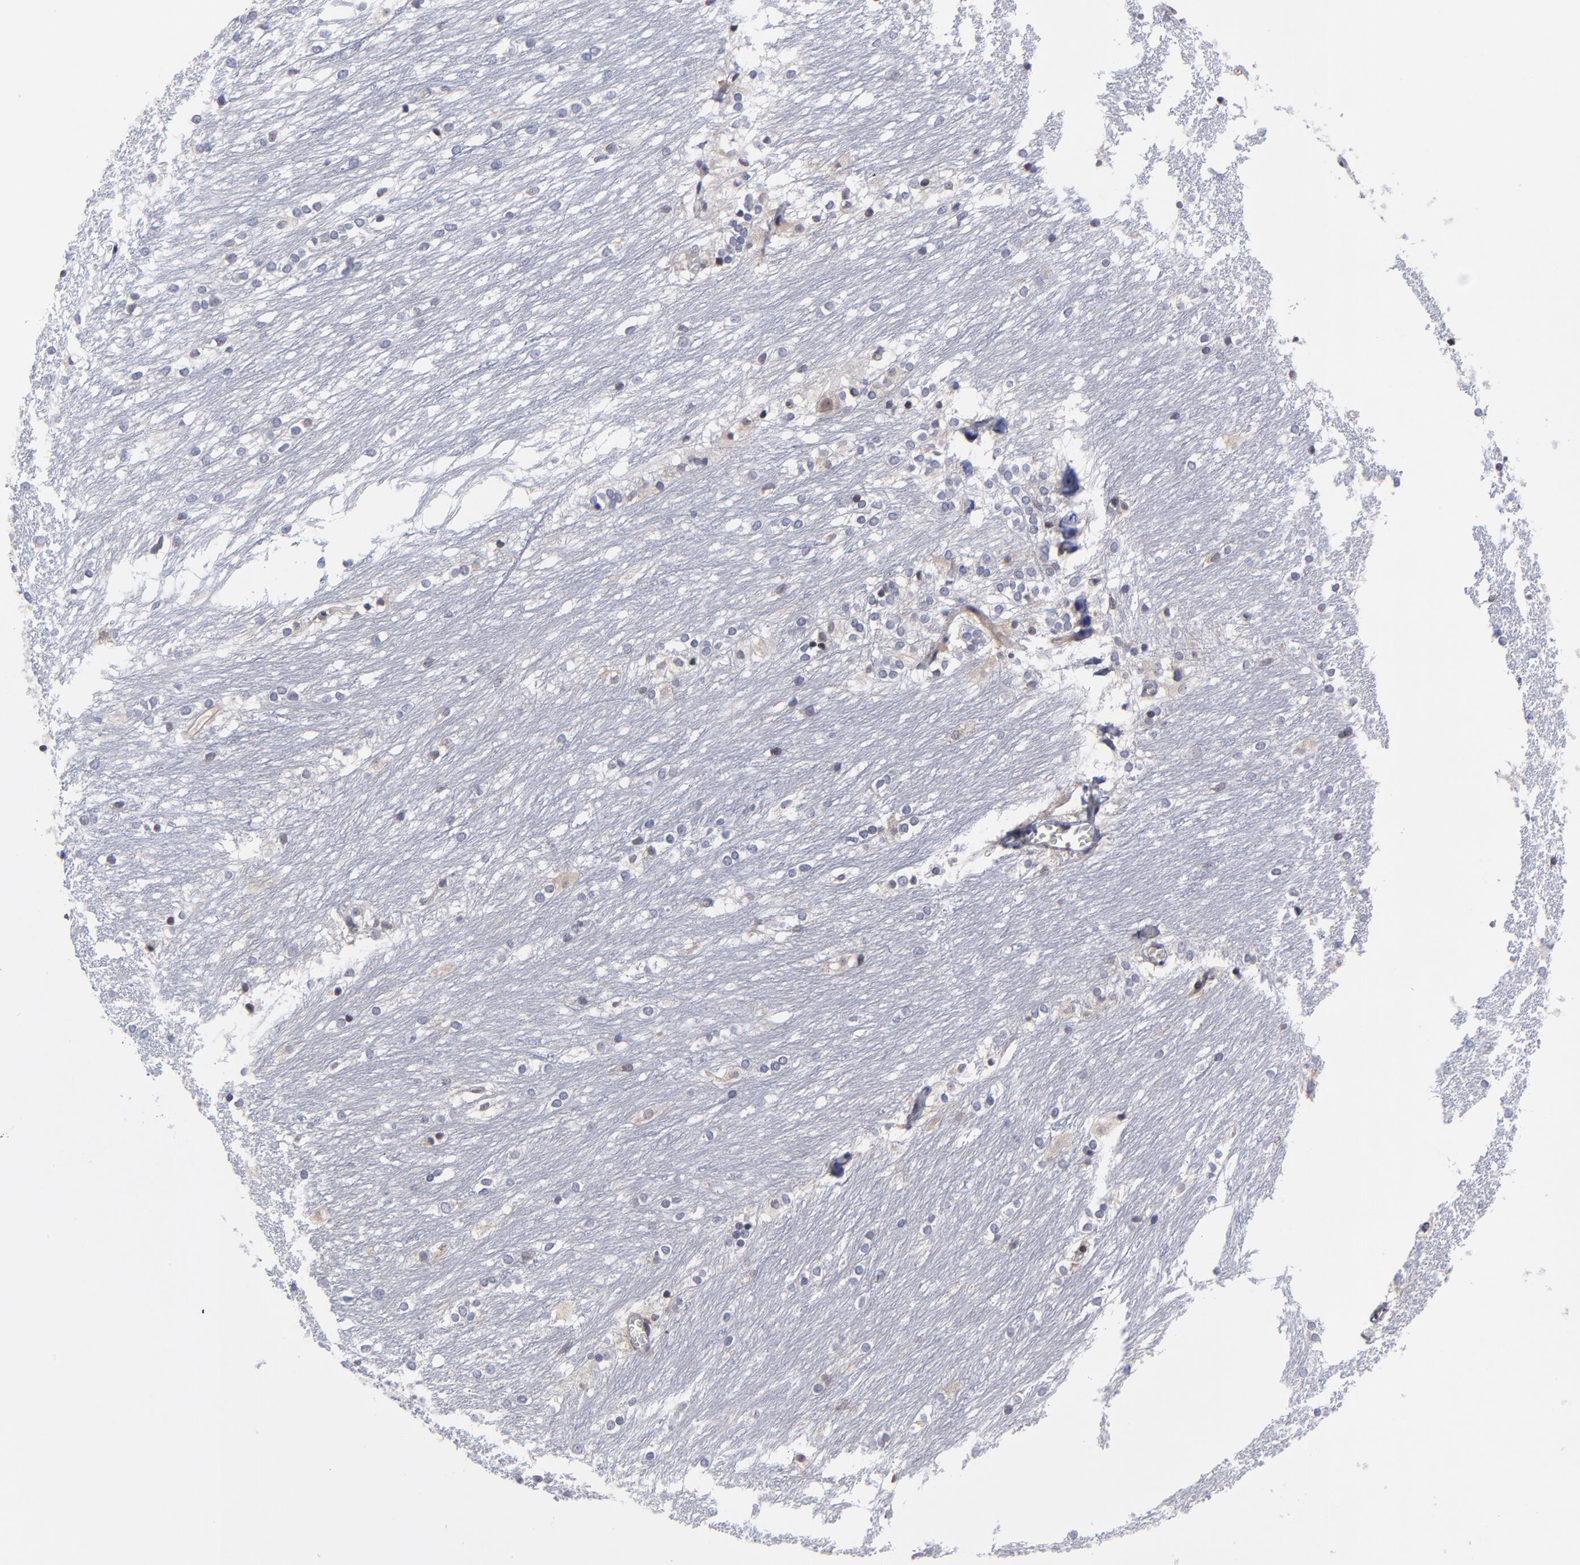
{"staining": {"intensity": "negative", "quantity": "none", "location": "none"}, "tissue": "caudate", "cell_type": "Glial cells", "image_type": "normal", "snomed": [{"axis": "morphology", "description": "Normal tissue, NOS"}, {"axis": "topography", "description": "Lateral ventricle wall"}], "caption": "Immunohistochemistry (IHC) photomicrograph of unremarkable caudate: caudate stained with DAB (3,3'-diaminobenzidine) shows no significant protein positivity in glial cells.", "gene": "UBE2L6", "patient": {"sex": "female", "age": 19}}